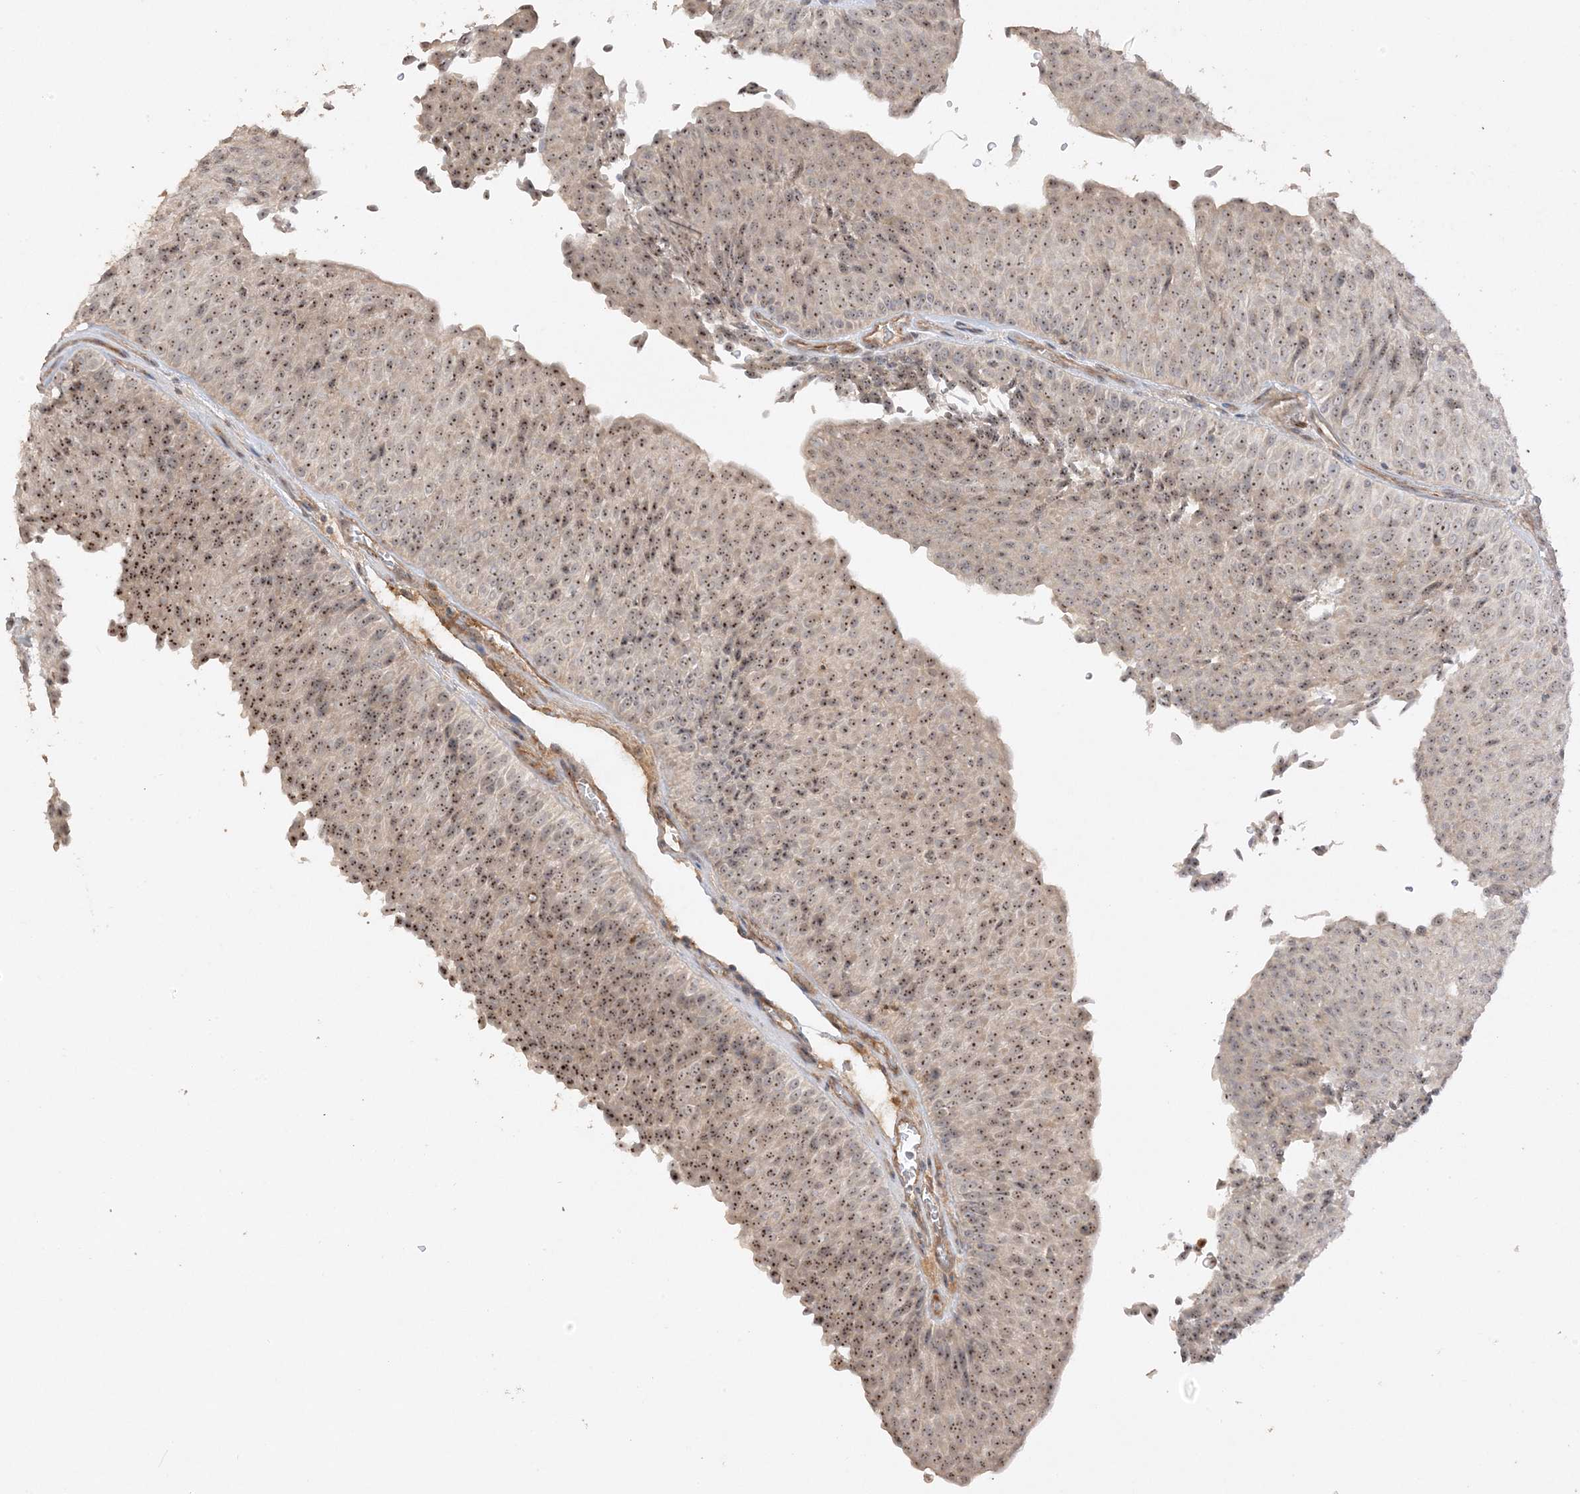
{"staining": {"intensity": "moderate", "quantity": ">75%", "location": "nuclear"}, "tissue": "urothelial cancer", "cell_type": "Tumor cells", "image_type": "cancer", "snomed": [{"axis": "morphology", "description": "Urothelial carcinoma, Low grade"}, {"axis": "topography", "description": "Urinary bladder"}], "caption": "Protein expression analysis of urothelial carcinoma (low-grade) exhibits moderate nuclear positivity in approximately >75% of tumor cells.", "gene": "DDX18", "patient": {"sex": "male", "age": 78}}